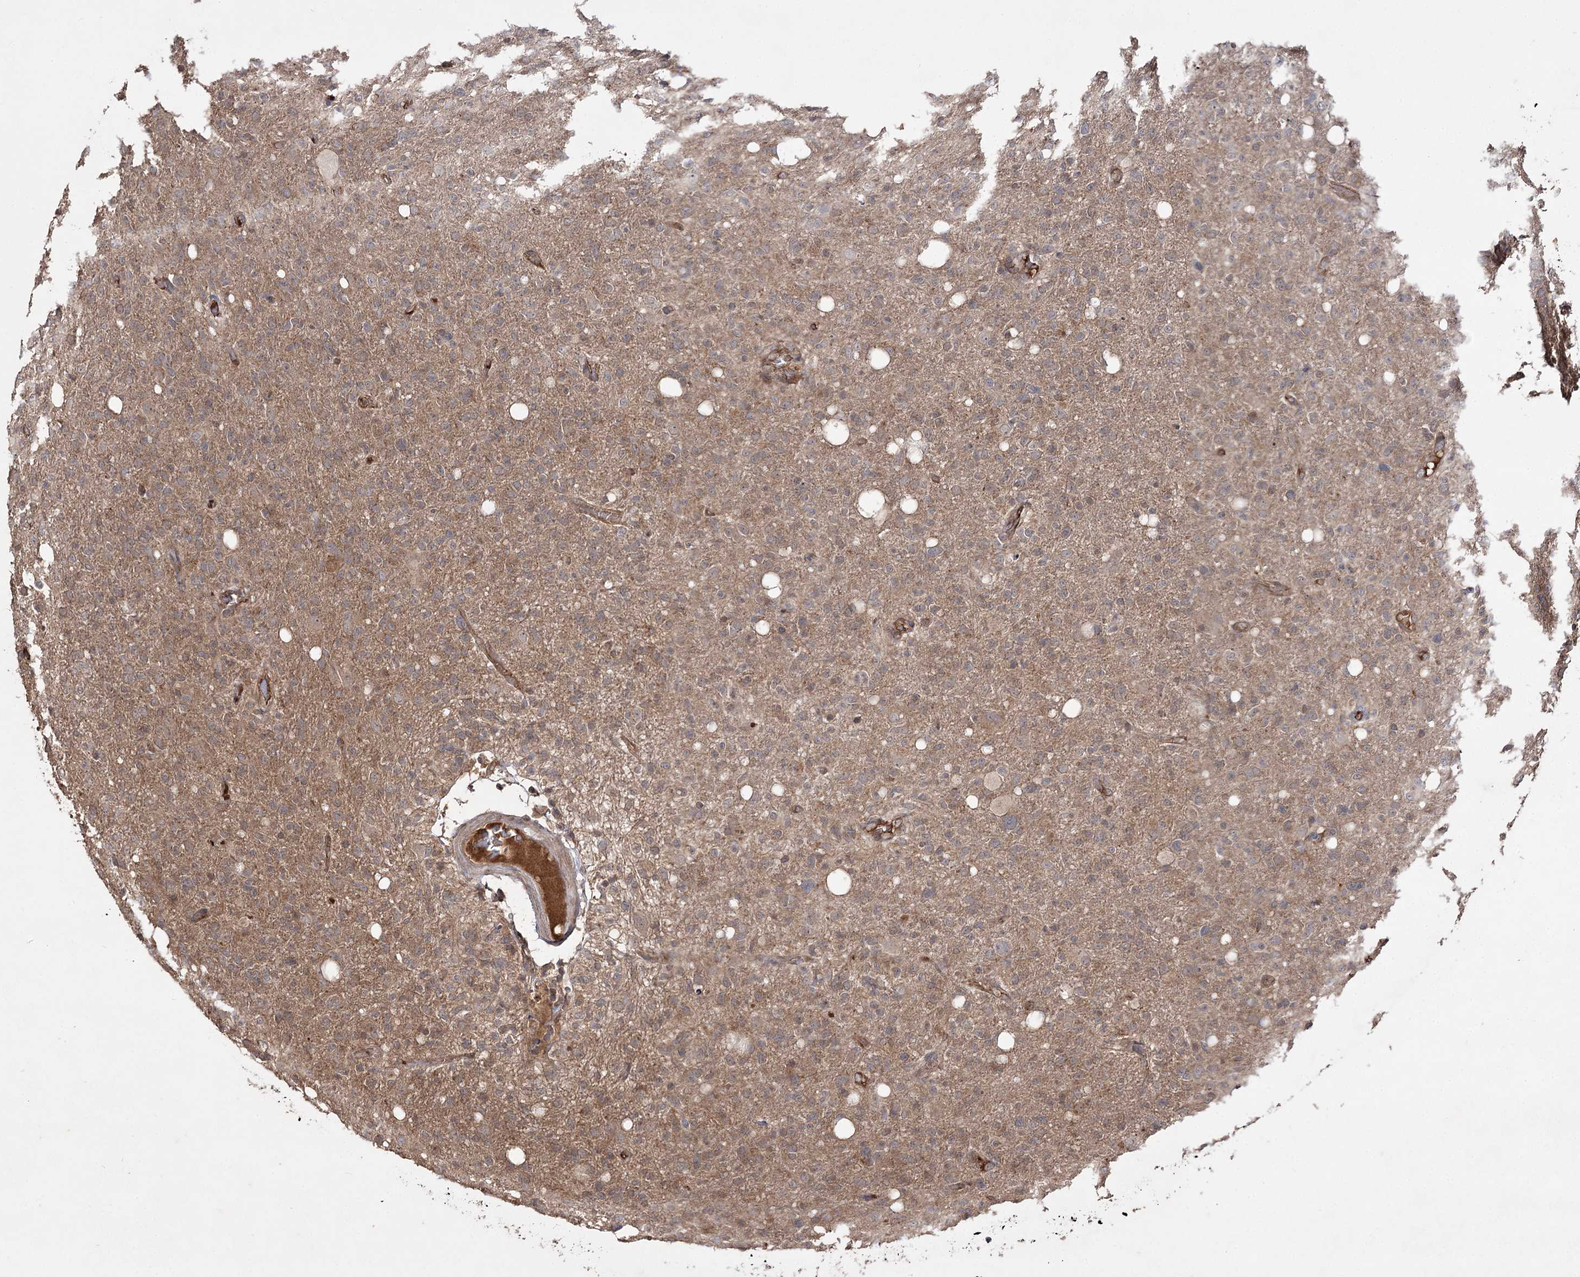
{"staining": {"intensity": "moderate", "quantity": "<25%", "location": "cytoplasmic/membranous"}, "tissue": "glioma", "cell_type": "Tumor cells", "image_type": "cancer", "snomed": [{"axis": "morphology", "description": "Glioma, malignant, High grade"}, {"axis": "topography", "description": "Brain"}], "caption": "Human glioma stained with a protein marker reveals moderate staining in tumor cells.", "gene": "FANCL", "patient": {"sex": "female", "age": 57}}